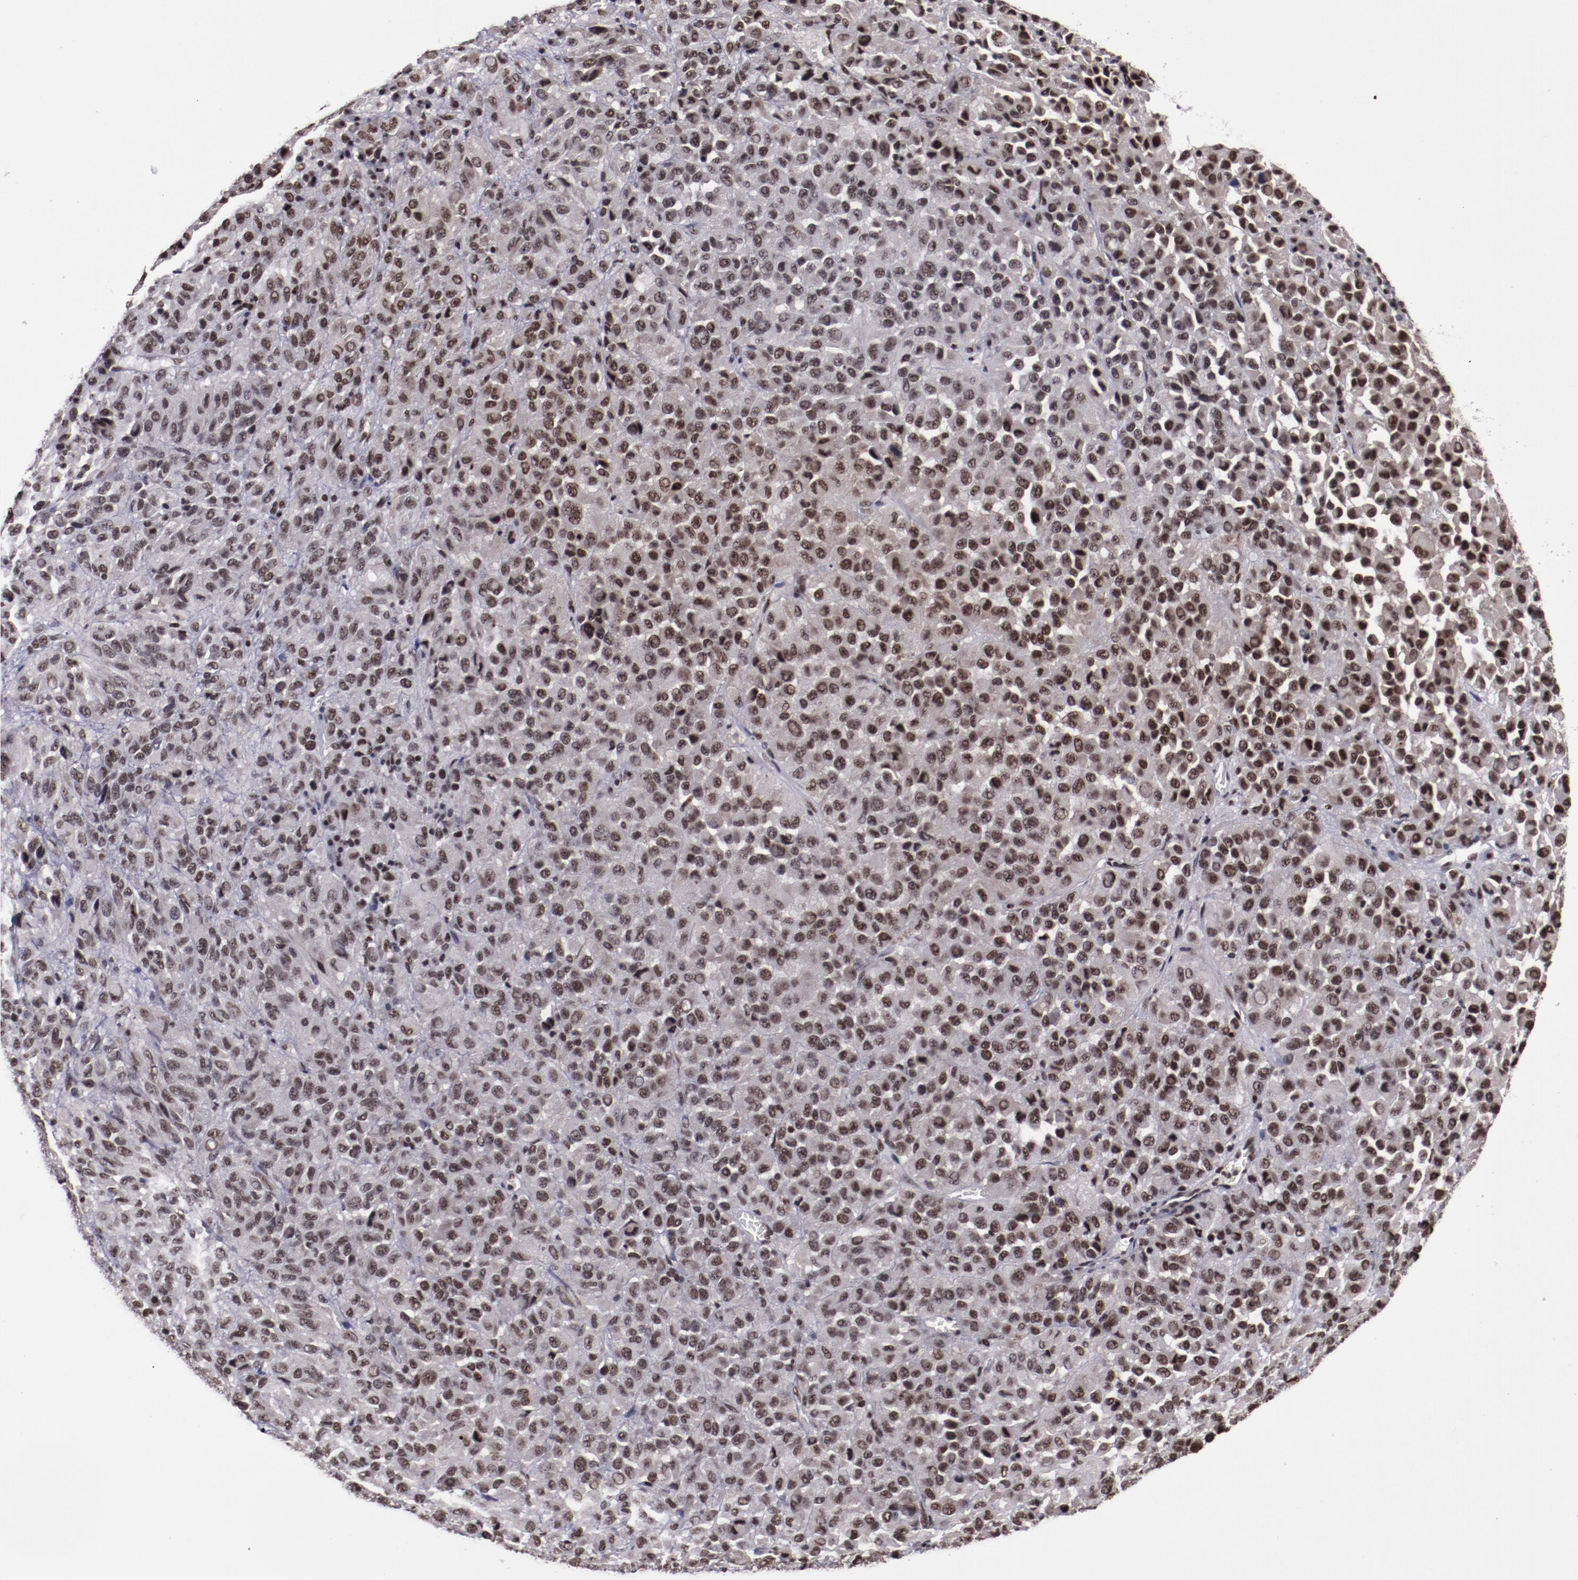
{"staining": {"intensity": "moderate", "quantity": ">75%", "location": "nuclear"}, "tissue": "melanoma", "cell_type": "Tumor cells", "image_type": "cancer", "snomed": [{"axis": "morphology", "description": "Malignant melanoma, Metastatic site"}, {"axis": "topography", "description": "Lung"}], "caption": "This micrograph displays immunohistochemistry staining of human melanoma, with medium moderate nuclear staining in about >75% of tumor cells.", "gene": "ERH", "patient": {"sex": "male", "age": 64}}